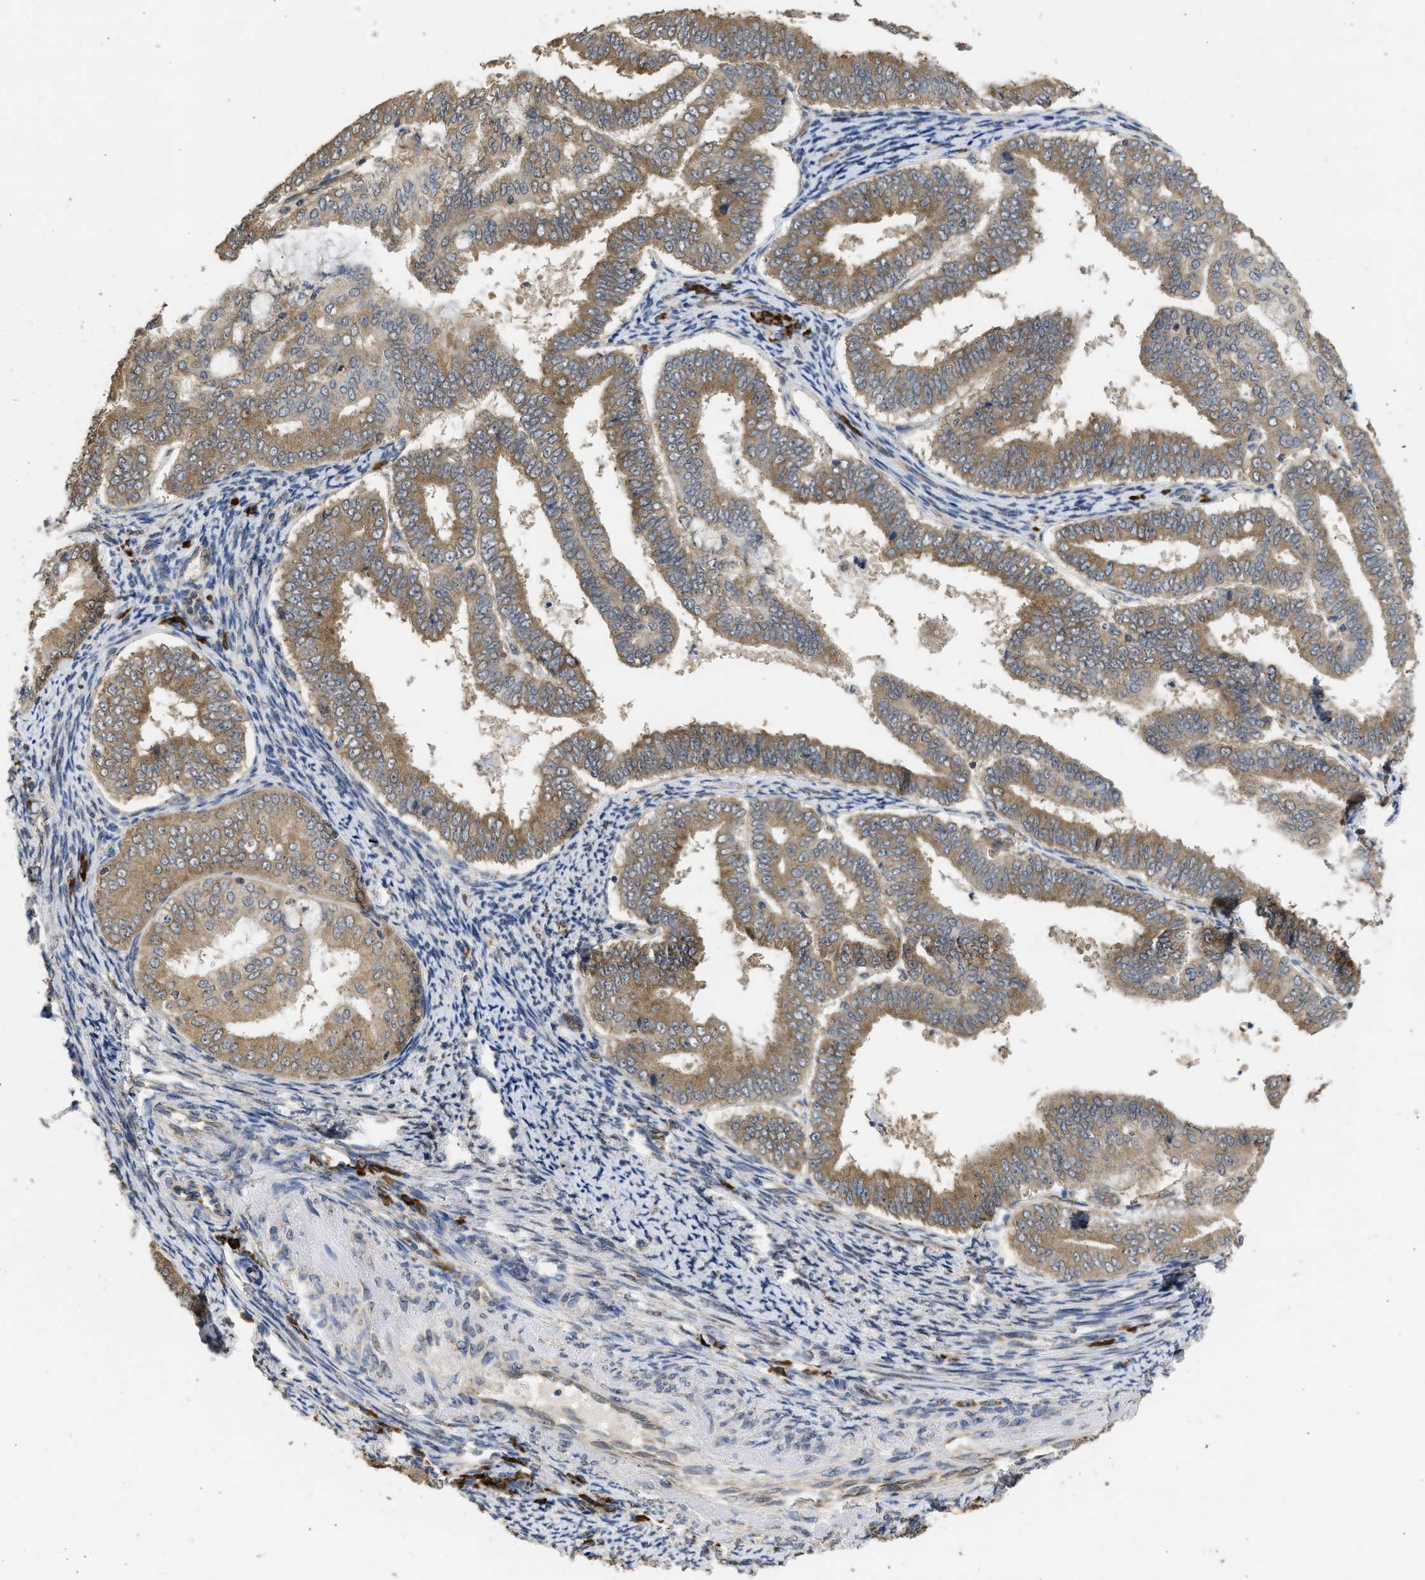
{"staining": {"intensity": "moderate", "quantity": ">75%", "location": "cytoplasmic/membranous"}, "tissue": "endometrial cancer", "cell_type": "Tumor cells", "image_type": "cancer", "snomed": [{"axis": "morphology", "description": "Adenocarcinoma, NOS"}, {"axis": "topography", "description": "Endometrium"}], "caption": "Immunohistochemistry (DAB) staining of adenocarcinoma (endometrial) shows moderate cytoplasmic/membranous protein expression in approximately >75% of tumor cells.", "gene": "DNAJC1", "patient": {"sex": "female", "age": 63}}